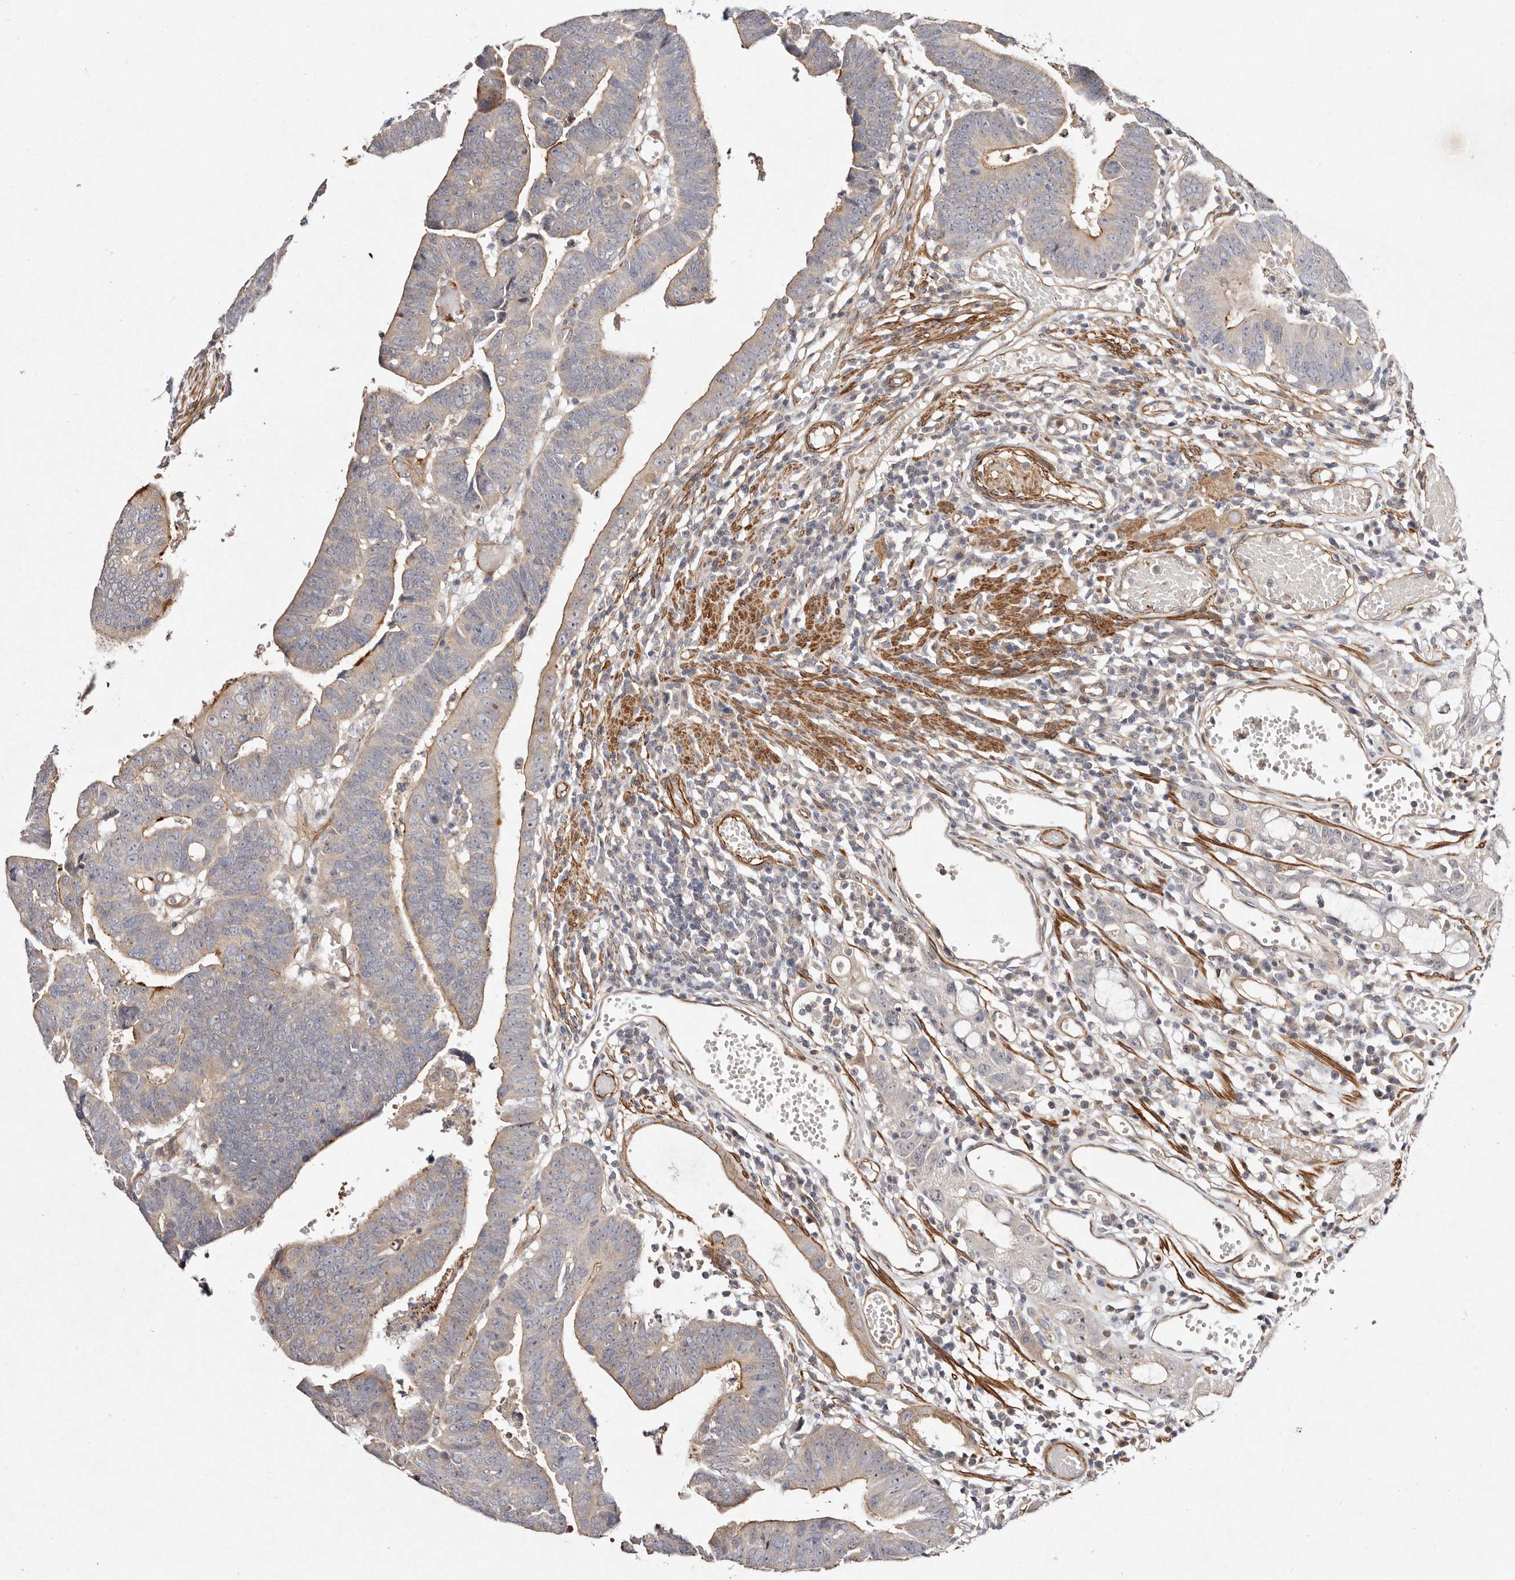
{"staining": {"intensity": "weak", "quantity": "25%-75%", "location": "cytoplasmic/membranous"}, "tissue": "colorectal cancer", "cell_type": "Tumor cells", "image_type": "cancer", "snomed": [{"axis": "morphology", "description": "Adenocarcinoma, NOS"}, {"axis": "topography", "description": "Rectum"}], "caption": "Colorectal cancer stained with immunohistochemistry (IHC) demonstrates weak cytoplasmic/membranous staining in approximately 25%-75% of tumor cells.", "gene": "MTMR11", "patient": {"sex": "female", "age": 65}}